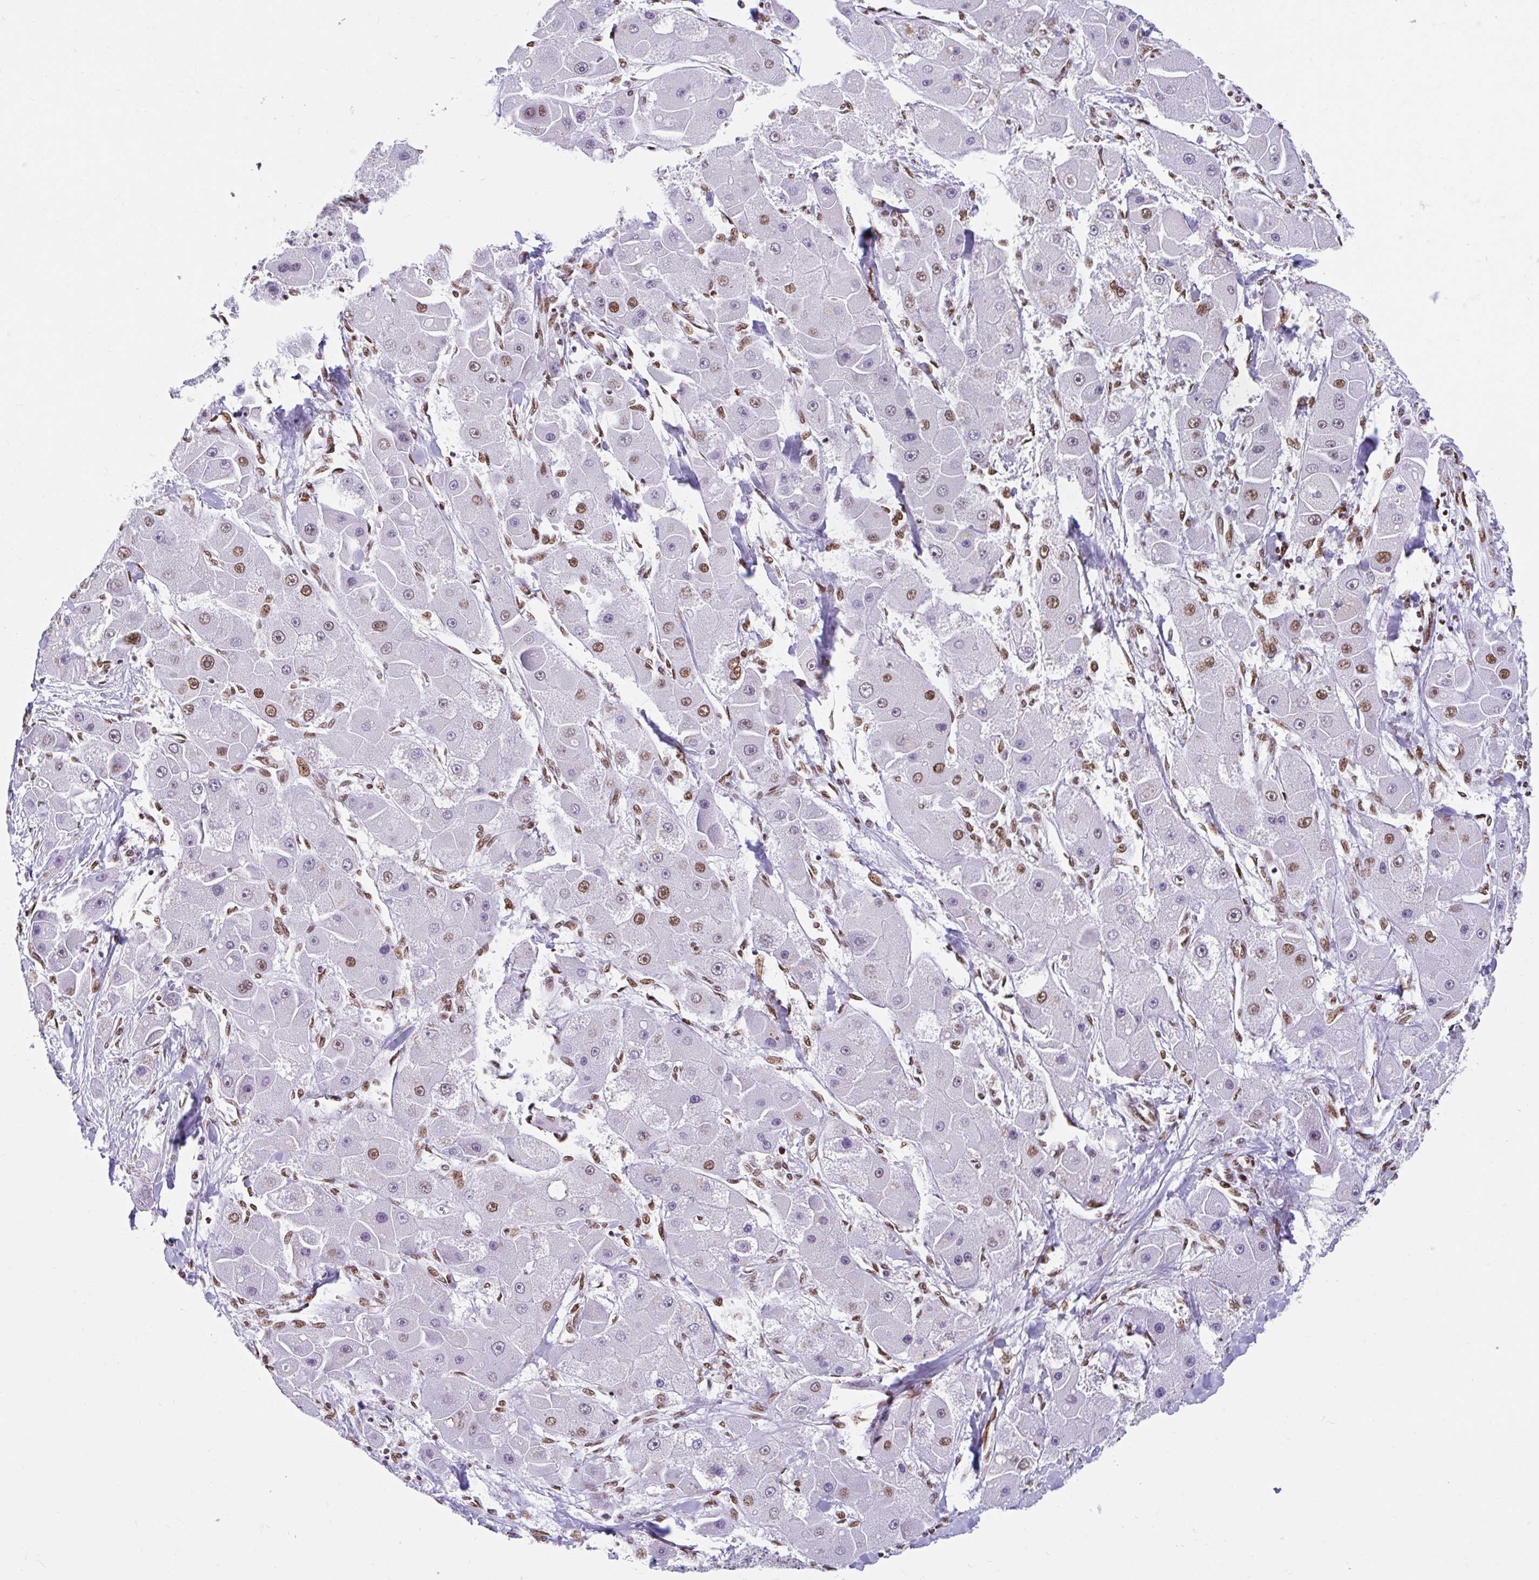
{"staining": {"intensity": "moderate", "quantity": "25%-75%", "location": "nuclear"}, "tissue": "liver cancer", "cell_type": "Tumor cells", "image_type": "cancer", "snomed": [{"axis": "morphology", "description": "Carcinoma, Hepatocellular, NOS"}, {"axis": "topography", "description": "Liver"}], "caption": "IHC of human liver cancer (hepatocellular carcinoma) reveals medium levels of moderate nuclear expression in approximately 25%-75% of tumor cells. (IHC, brightfield microscopy, high magnification).", "gene": "KHDRBS1", "patient": {"sex": "male", "age": 24}}